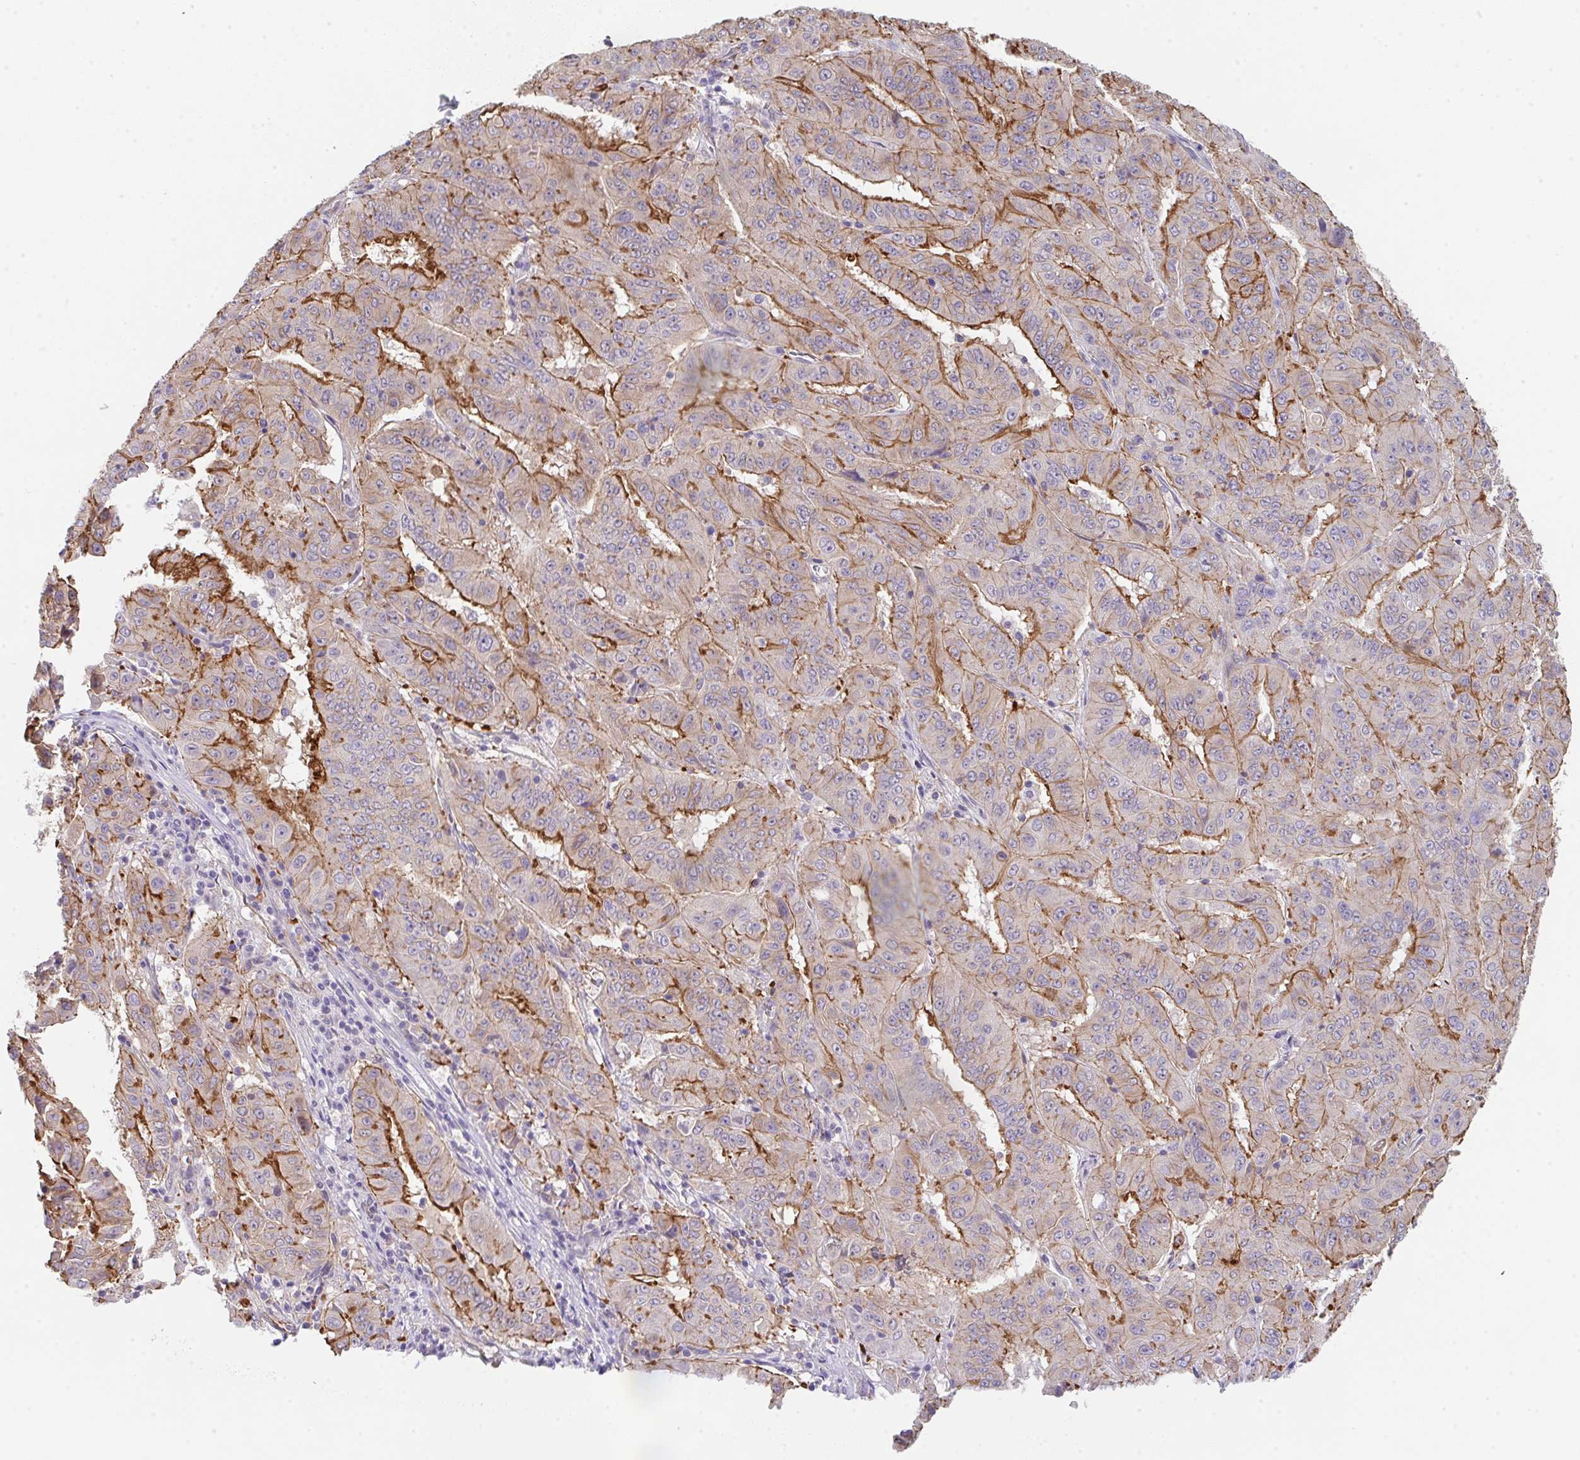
{"staining": {"intensity": "strong", "quantity": "25%-75%", "location": "cytoplasmic/membranous"}, "tissue": "pancreatic cancer", "cell_type": "Tumor cells", "image_type": "cancer", "snomed": [{"axis": "morphology", "description": "Adenocarcinoma, NOS"}, {"axis": "topography", "description": "Pancreas"}], "caption": "A brown stain shows strong cytoplasmic/membranous positivity of a protein in human adenocarcinoma (pancreatic) tumor cells.", "gene": "DBN1", "patient": {"sex": "male", "age": 63}}